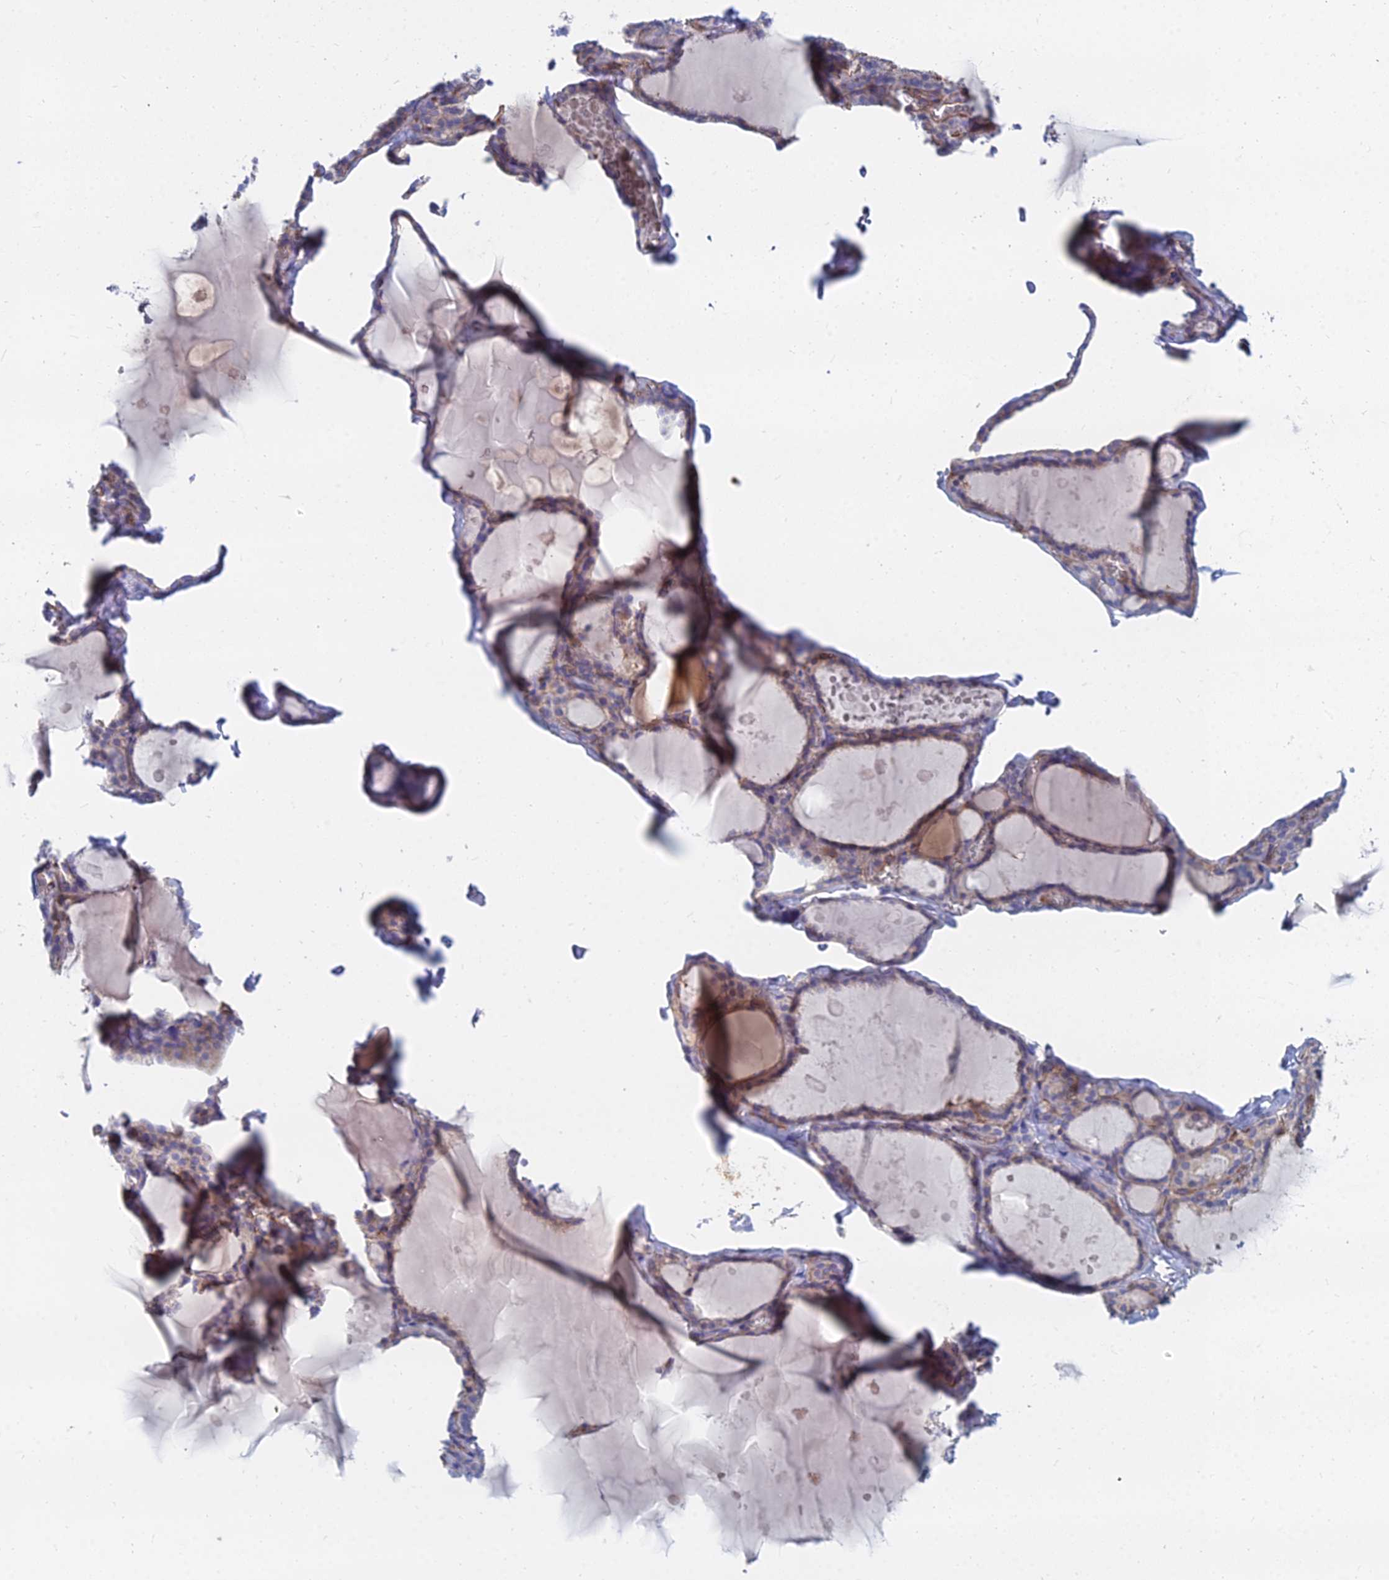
{"staining": {"intensity": "weak", "quantity": "25%-75%", "location": "cytoplasmic/membranous"}, "tissue": "thyroid gland", "cell_type": "Glandular cells", "image_type": "normal", "snomed": [{"axis": "morphology", "description": "Normal tissue, NOS"}, {"axis": "topography", "description": "Thyroid gland"}], "caption": "This image shows benign thyroid gland stained with immunohistochemistry (IHC) to label a protein in brown. The cytoplasmic/membranous of glandular cells show weak positivity for the protein. Nuclei are counter-stained blue.", "gene": "FFAR3", "patient": {"sex": "male", "age": 56}}